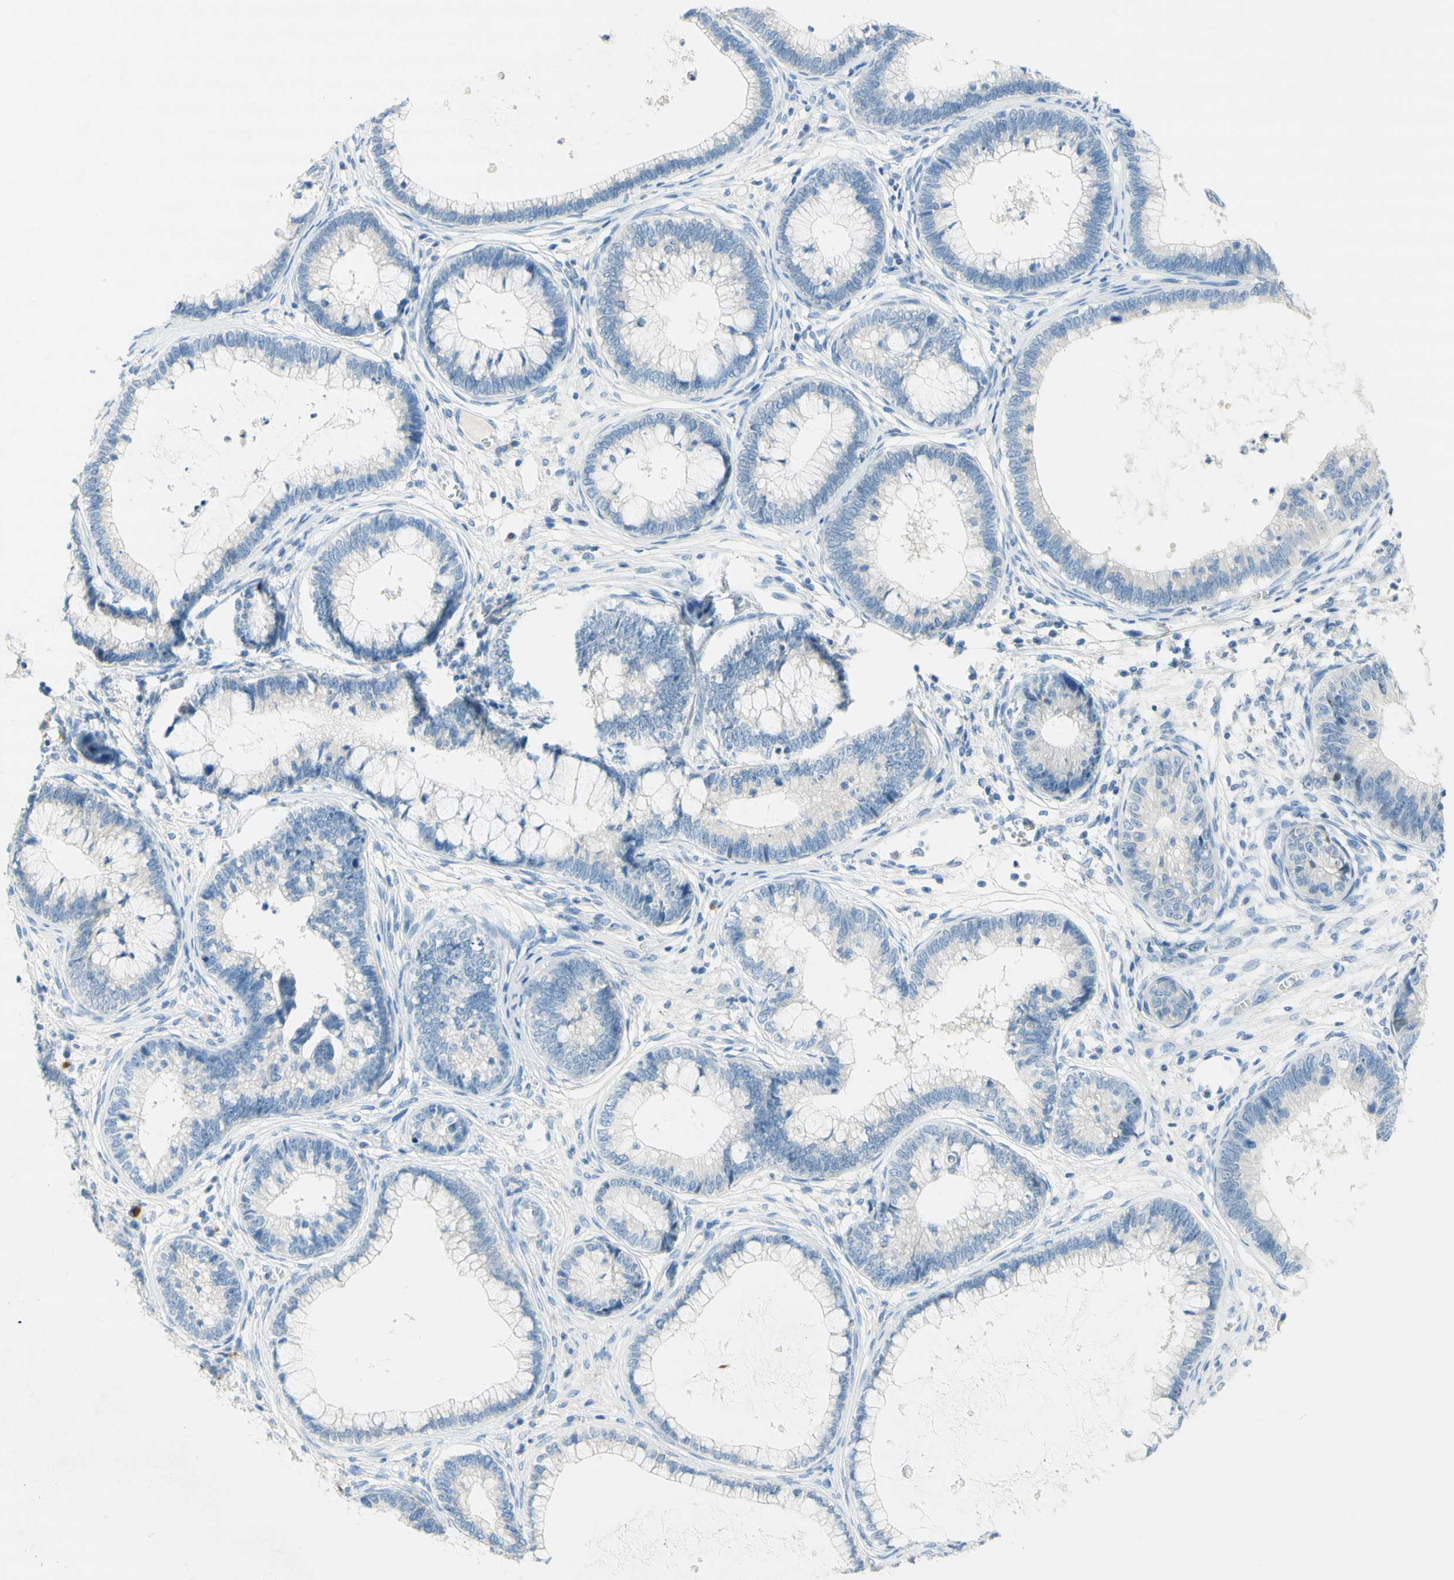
{"staining": {"intensity": "negative", "quantity": "none", "location": "none"}, "tissue": "cervical cancer", "cell_type": "Tumor cells", "image_type": "cancer", "snomed": [{"axis": "morphology", "description": "Adenocarcinoma, NOS"}, {"axis": "topography", "description": "Cervix"}], "caption": "Tumor cells show no significant protein staining in cervical cancer.", "gene": "POLR2J3", "patient": {"sex": "female", "age": 44}}